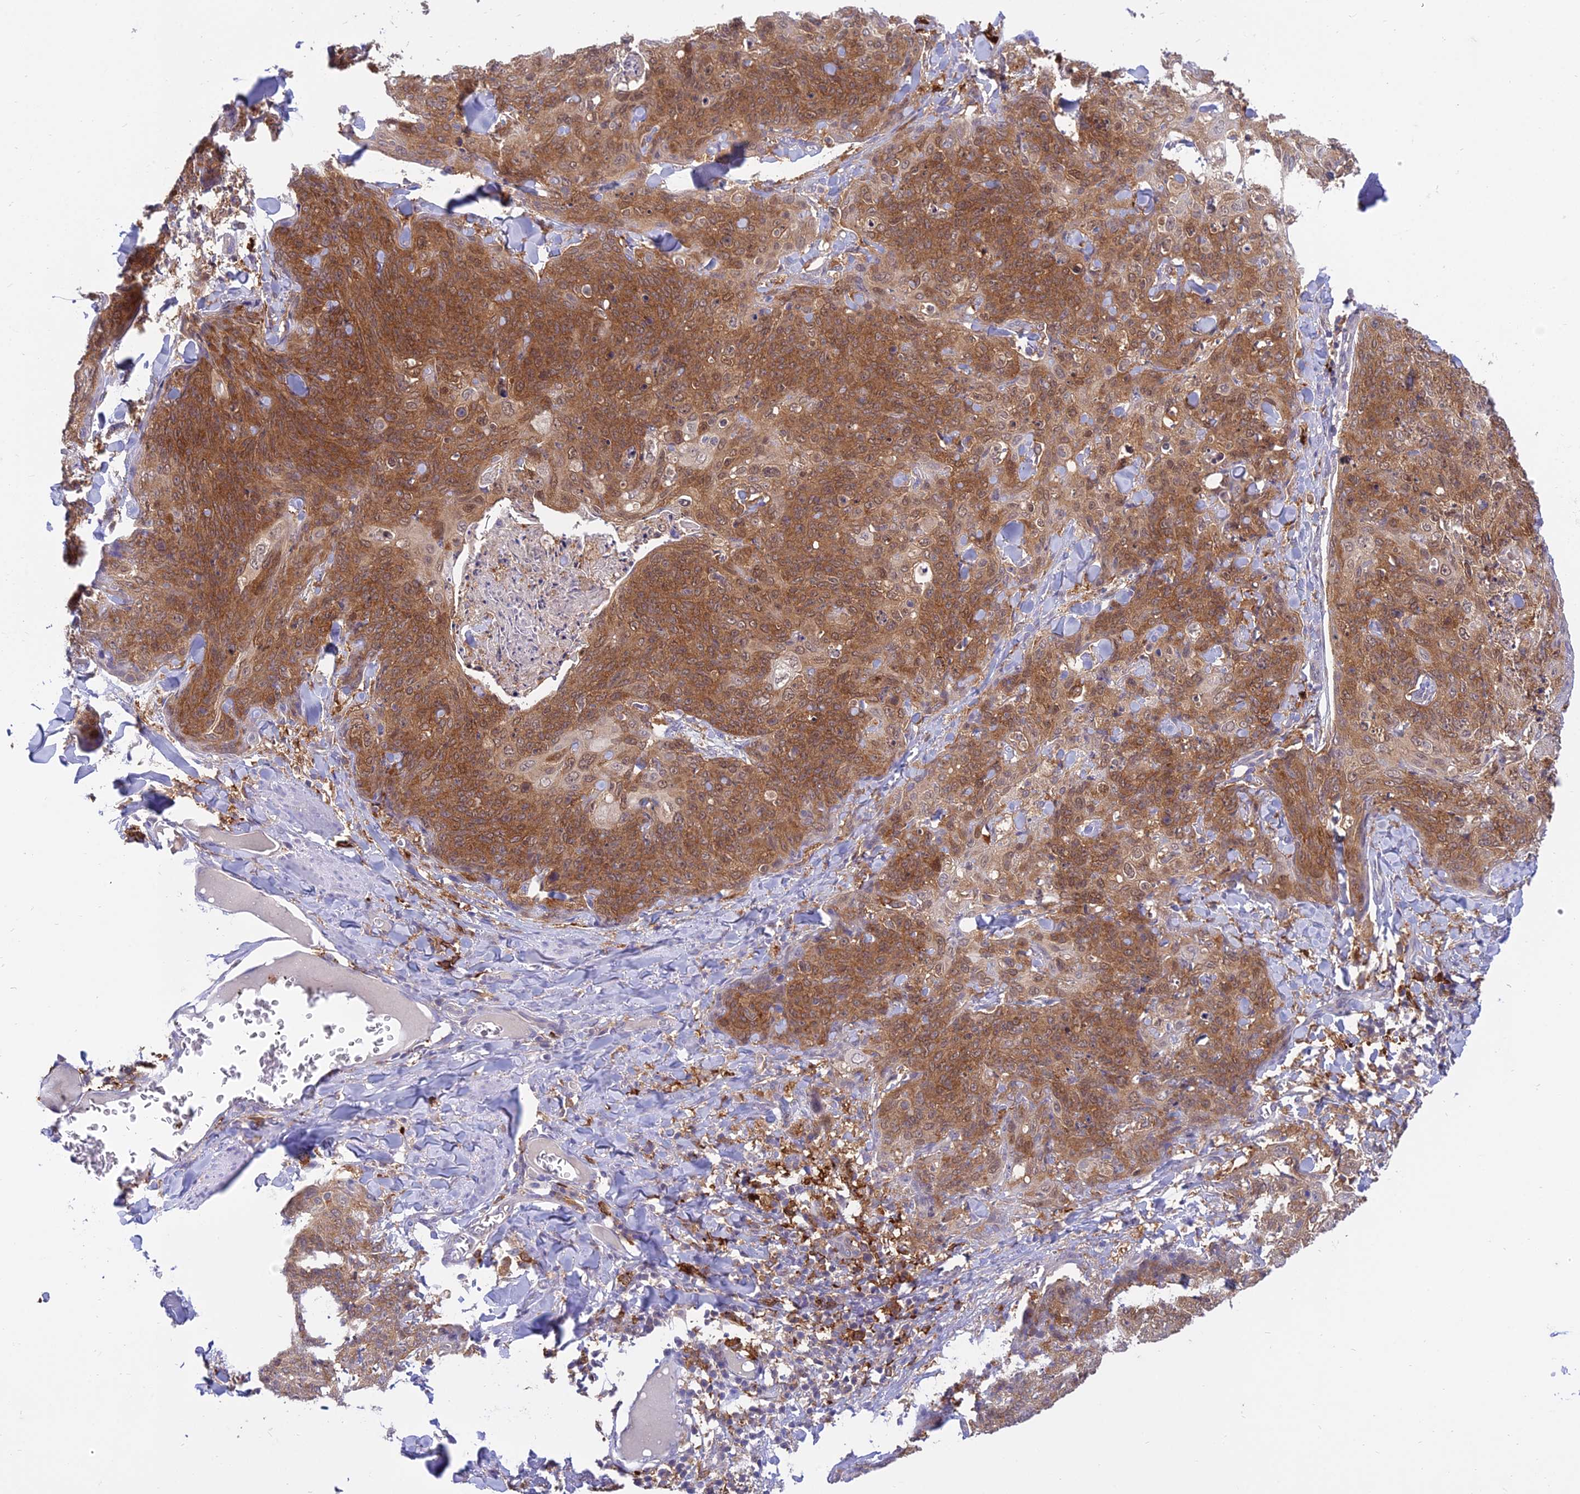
{"staining": {"intensity": "strong", "quantity": ">75%", "location": "cytoplasmic/membranous"}, "tissue": "skin cancer", "cell_type": "Tumor cells", "image_type": "cancer", "snomed": [{"axis": "morphology", "description": "Squamous cell carcinoma, NOS"}, {"axis": "topography", "description": "Skin"}, {"axis": "topography", "description": "Vulva"}], "caption": "This histopathology image displays immunohistochemistry (IHC) staining of skin squamous cell carcinoma, with high strong cytoplasmic/membranous positivity in about >75% of tumor cells.", "gene": "UBE2G1", "patient": {"sex": "female", "age": 85}}